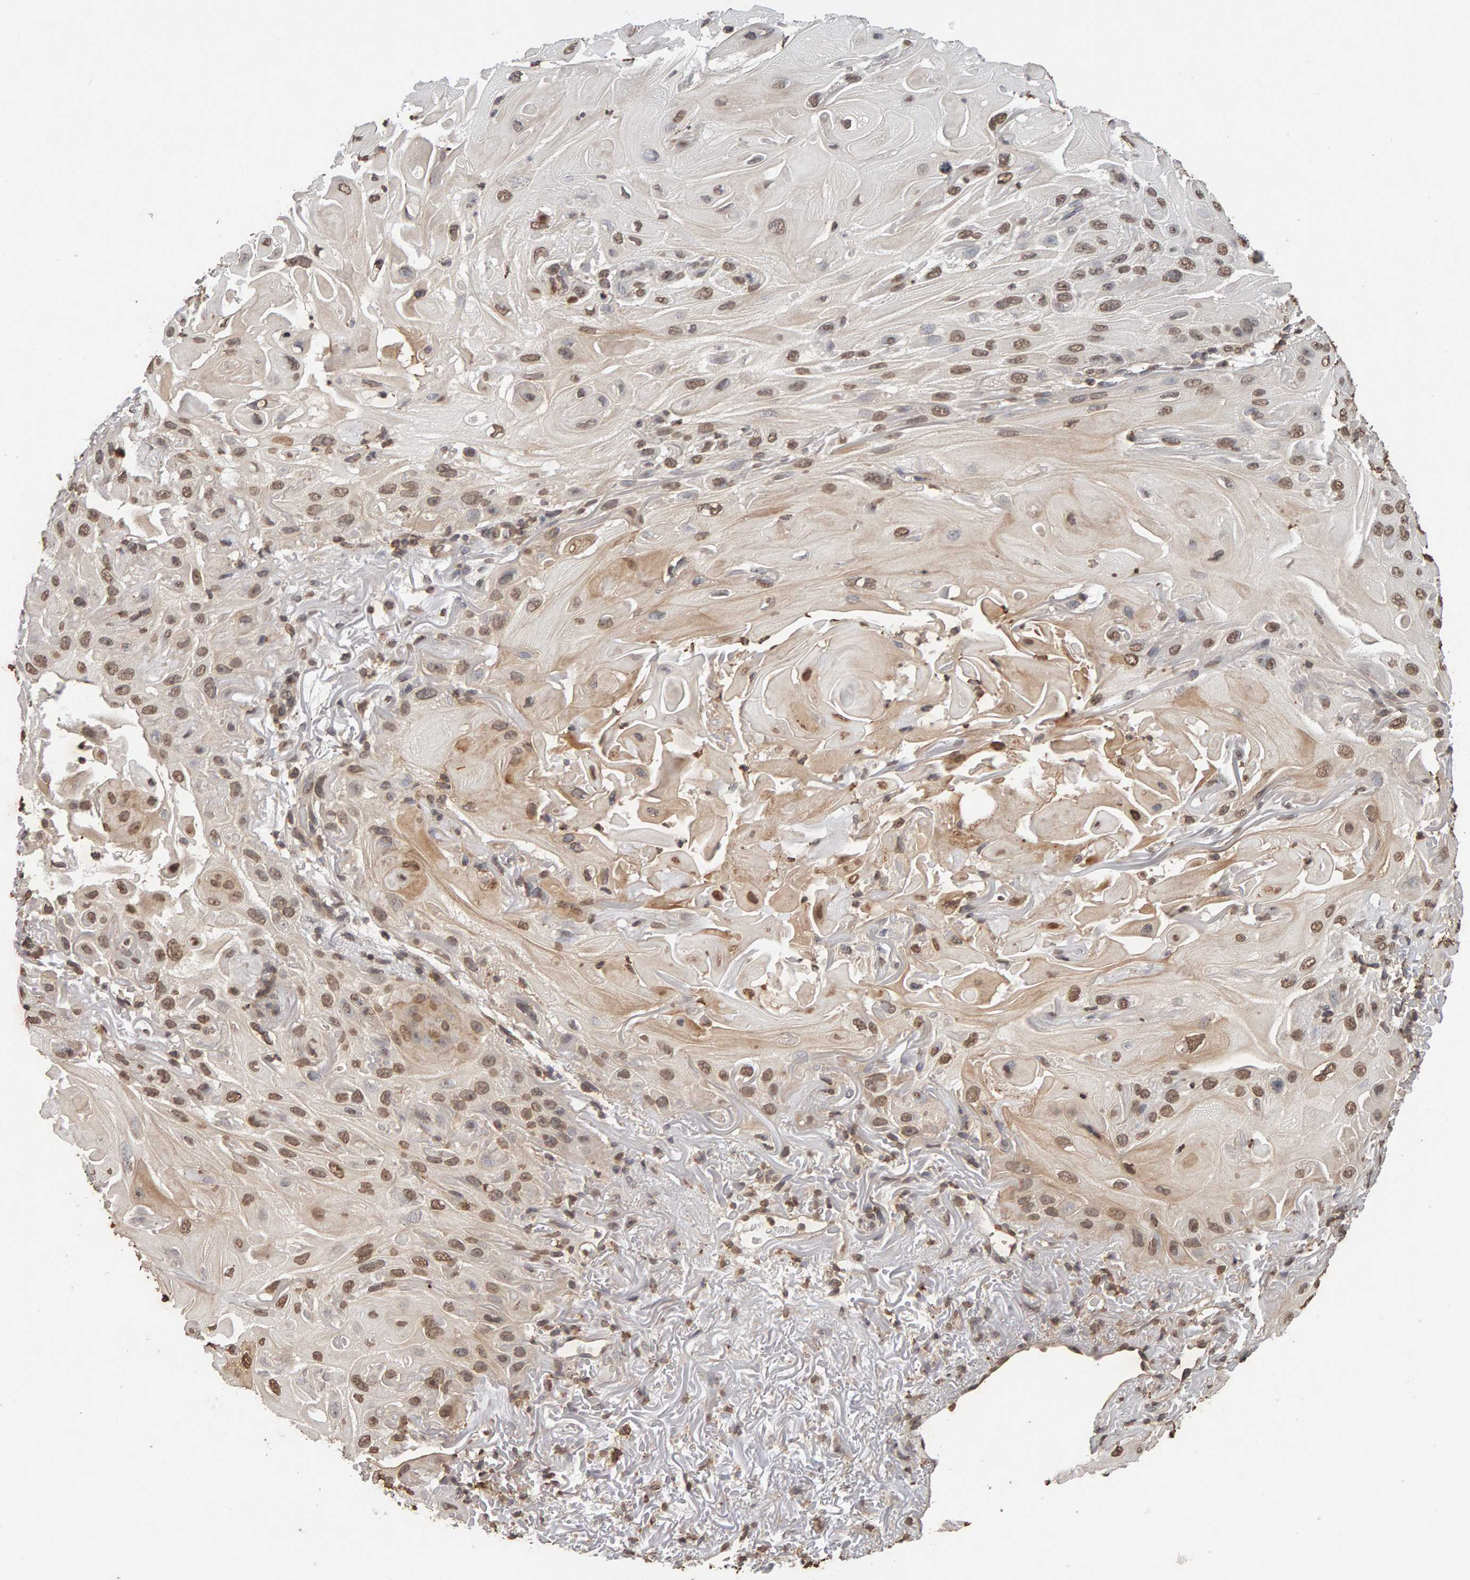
{"staining": {"intensity": "moderate", "quantity": ">75%", "location": "nuclear"}, "tissue": "skin cancer", "cell_type": "Tumor cells", "image_type": "cancer", "snomed": [{"axis": "morphology", "description": "Squamous cell carcinoma, NOS"}, {"axis": "topography", "description": "Skin"}], "caption": "Skin cancer stained with a protein marker demonstrates moderate staining in tumor cells.", "gene": "DNAJB5", "patient": {"sex": "female", "age": 77}}